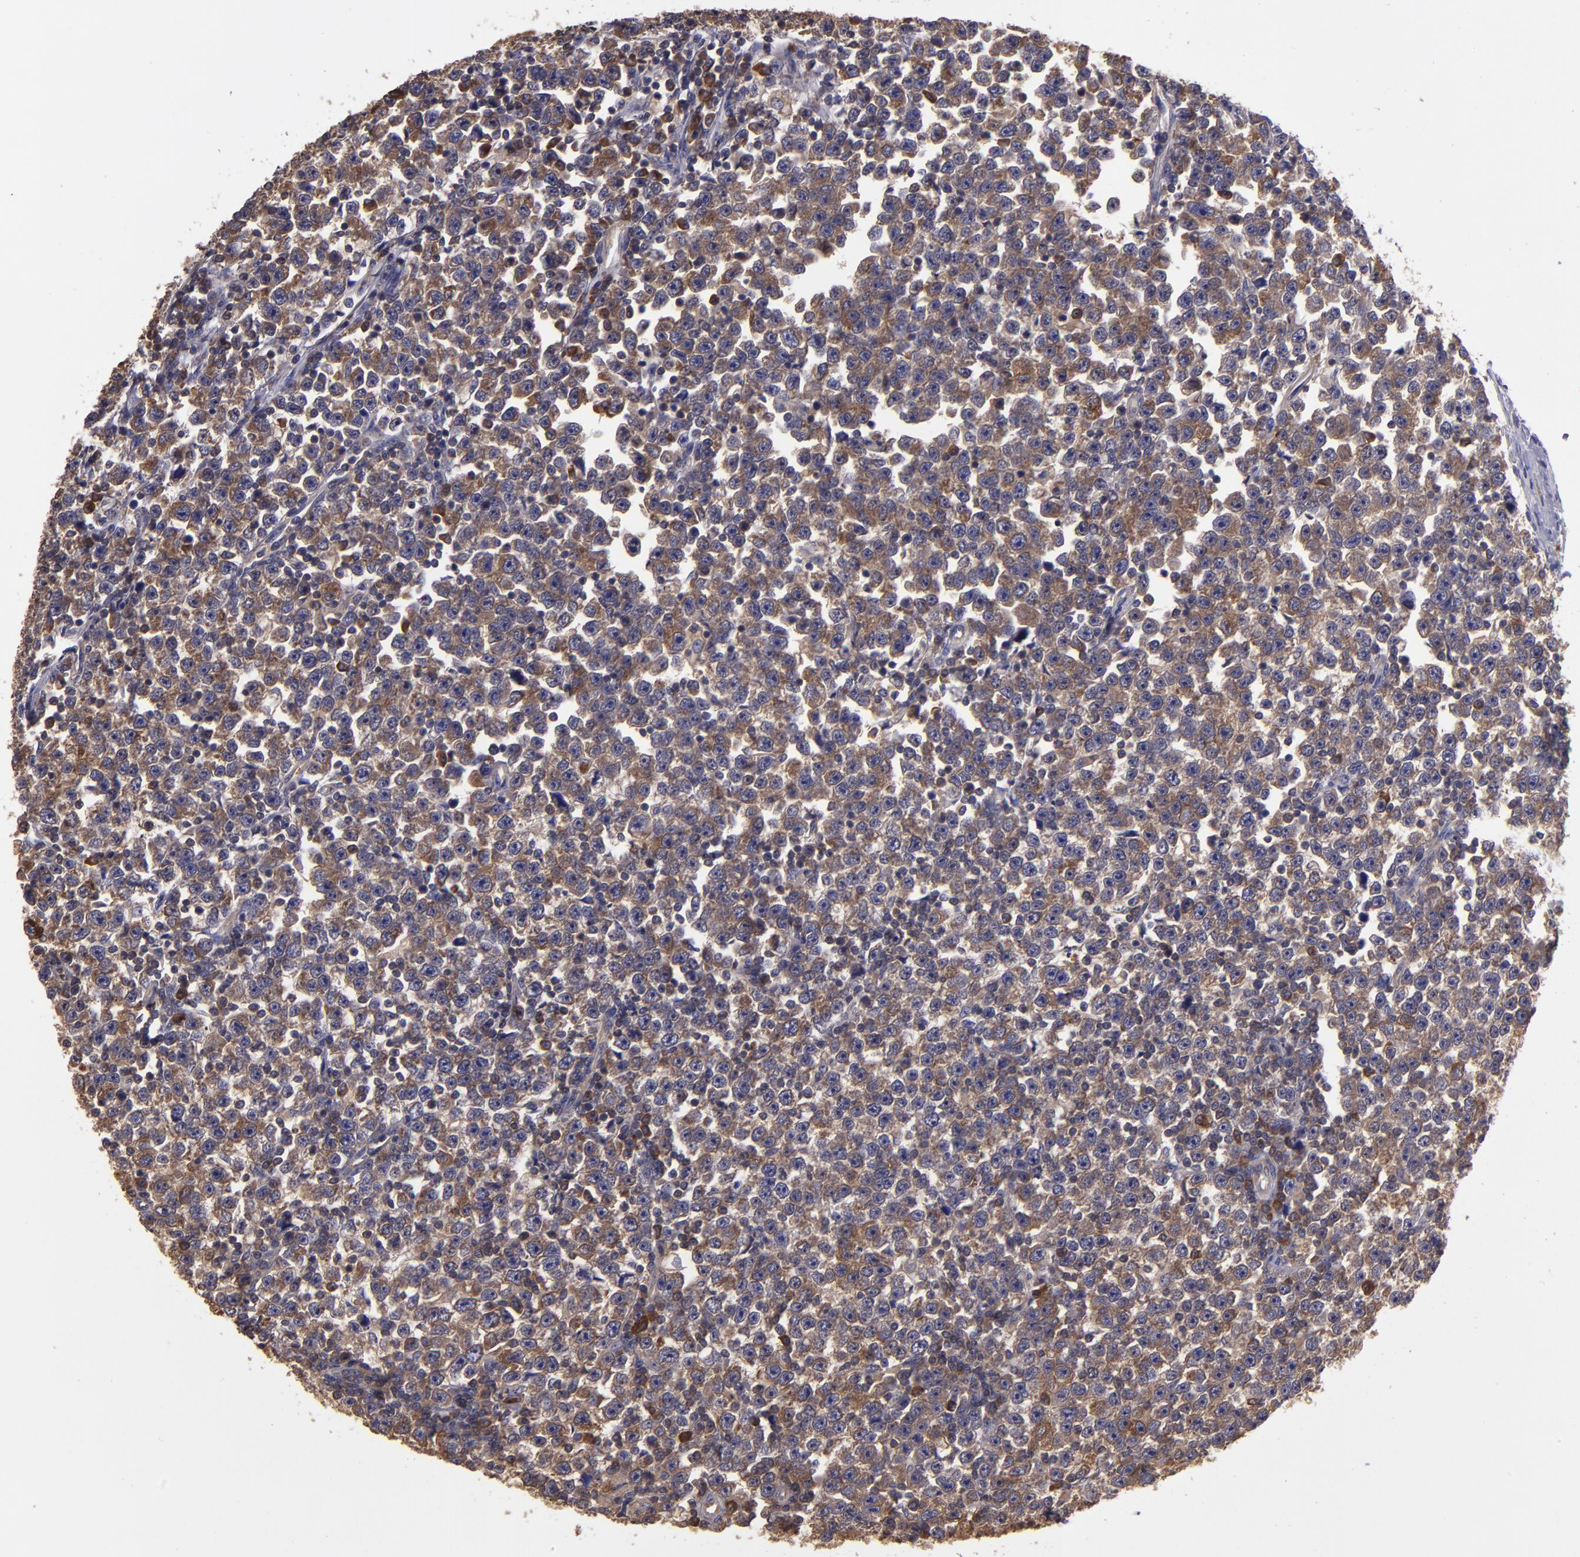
{"staining": {"intensity": "moderate", "quantity": ">75%", "location": "cytoplasmic/membranous"}, "tissue": "testis cancer", "cell_type": "Tumor cells", "image_type": "cancer", "snomed": [{"axis": "morphology", "description": "Seminoma, NOS"}, {"axis": "topography", "description": "Testis"}], "caption": "A high-resolution image shows immunohistochemistry (IHC) staining of testis seminoma, which exhibits moderate cytoplasmic/membranous staining in approximately >75% of tumor cells. The protein of interest is stained brown, and the nuclei are stained in blue (DAB (3,3'-diaminobenzidine) IHC with brightfield microscopy, high magnification).", "gene": "CARS1", "patient": {"sex": "male", "age": 43}}